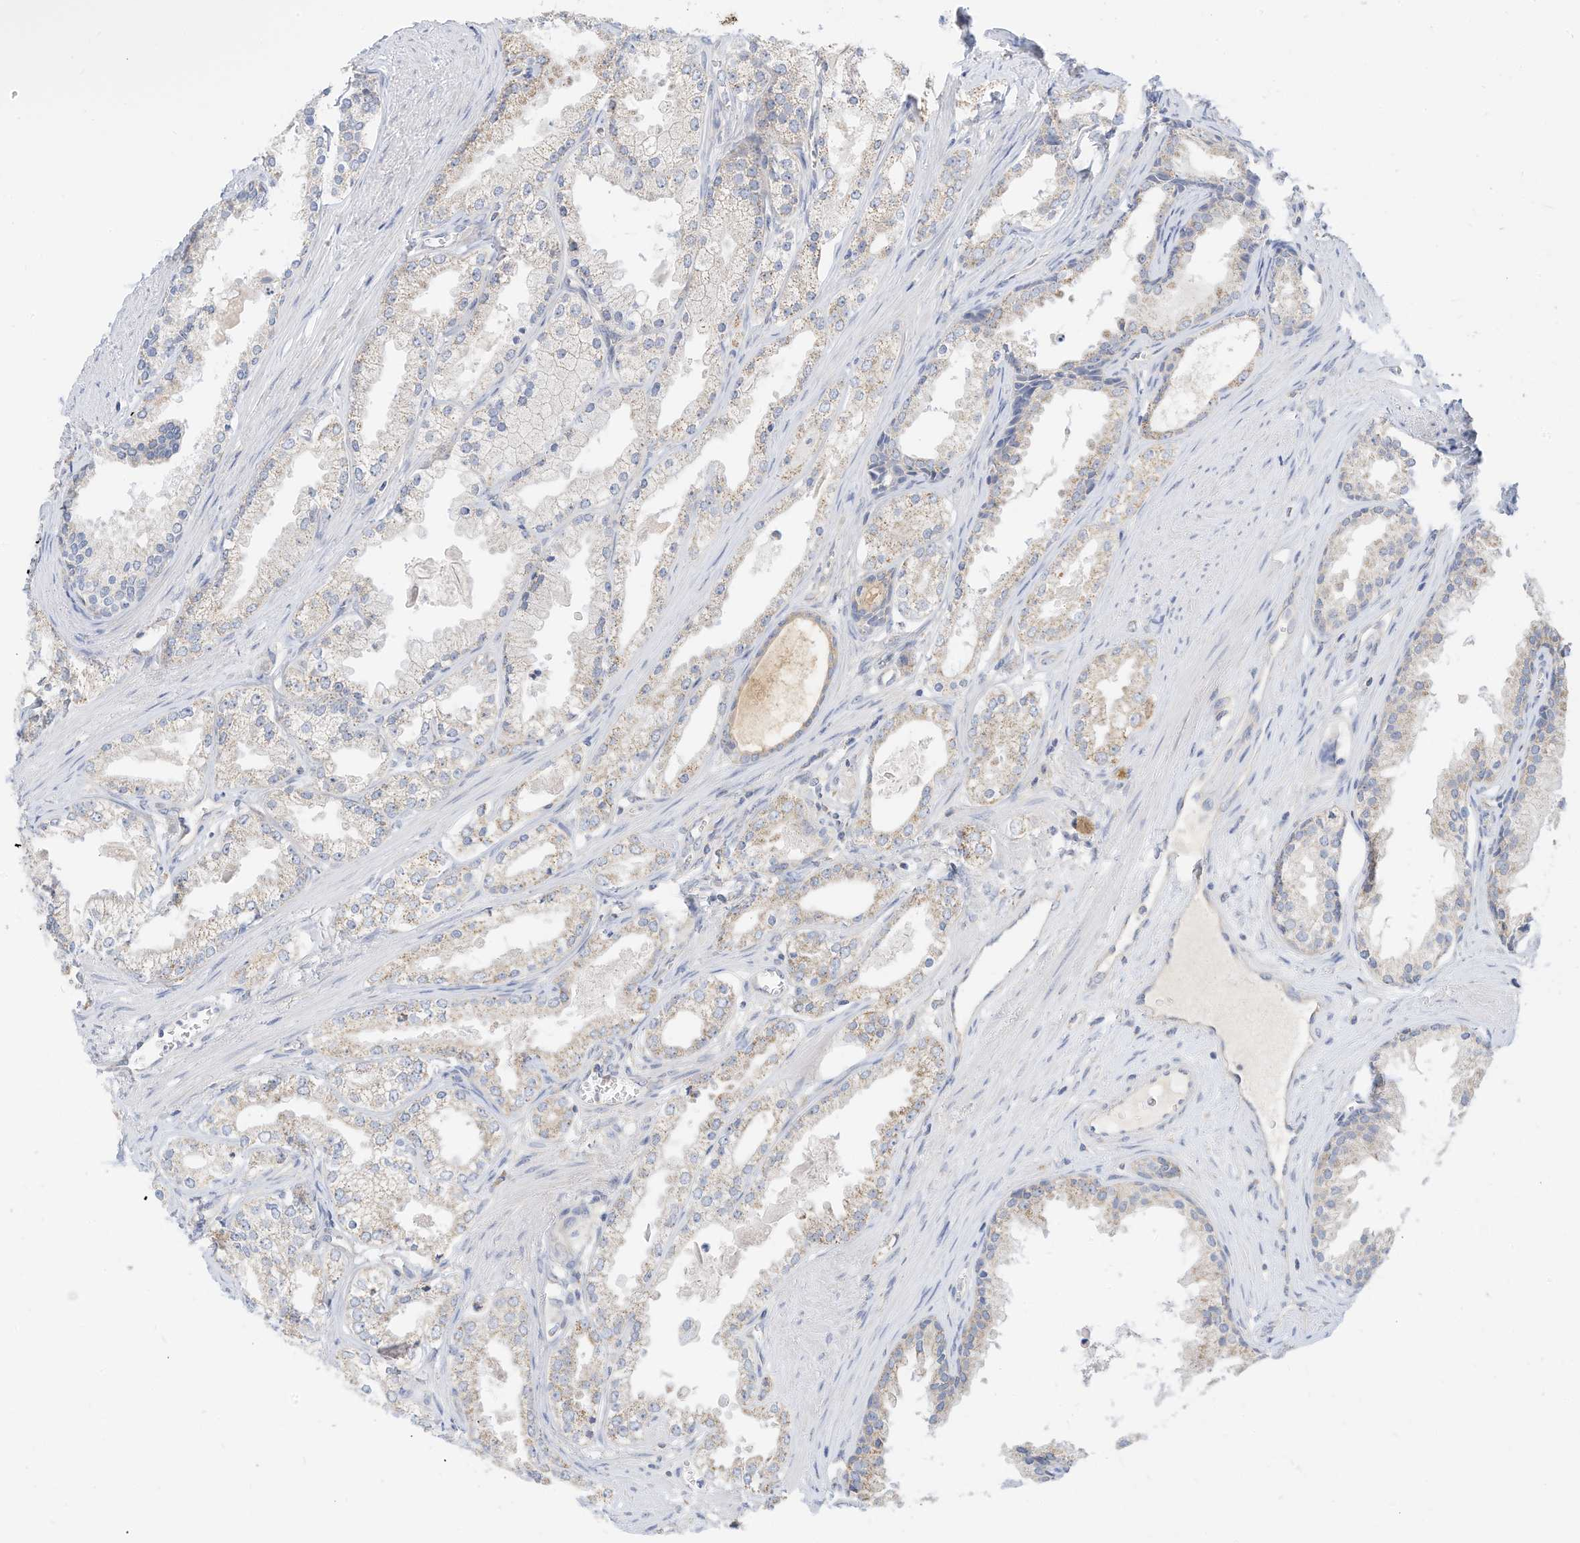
{"staining": {"intensity": "weak", "quantity": "<25%", "location": "cytoplasmic/membranous"}, "tissue": "prostate cancer", "cell_type": "Tumor cells", "image_type": "cancer", "snomed": [{"axis": "morphology", "description": "Adenocarcinoma, High grade"}, {"axis": "topography", "description": "Prostate"}], "caption": "Prostate cancer (high-grade adenocarcinoma) was stained to show a protein in brown. There is no significant positivity in tumor cells. (DAB (3,3'-diaminobenzidine) immunohistochemistry visualized using brightfield microscopy, high magnification).", "gene": "RHOH", "patient": {"sex": "male", "age": 68}}